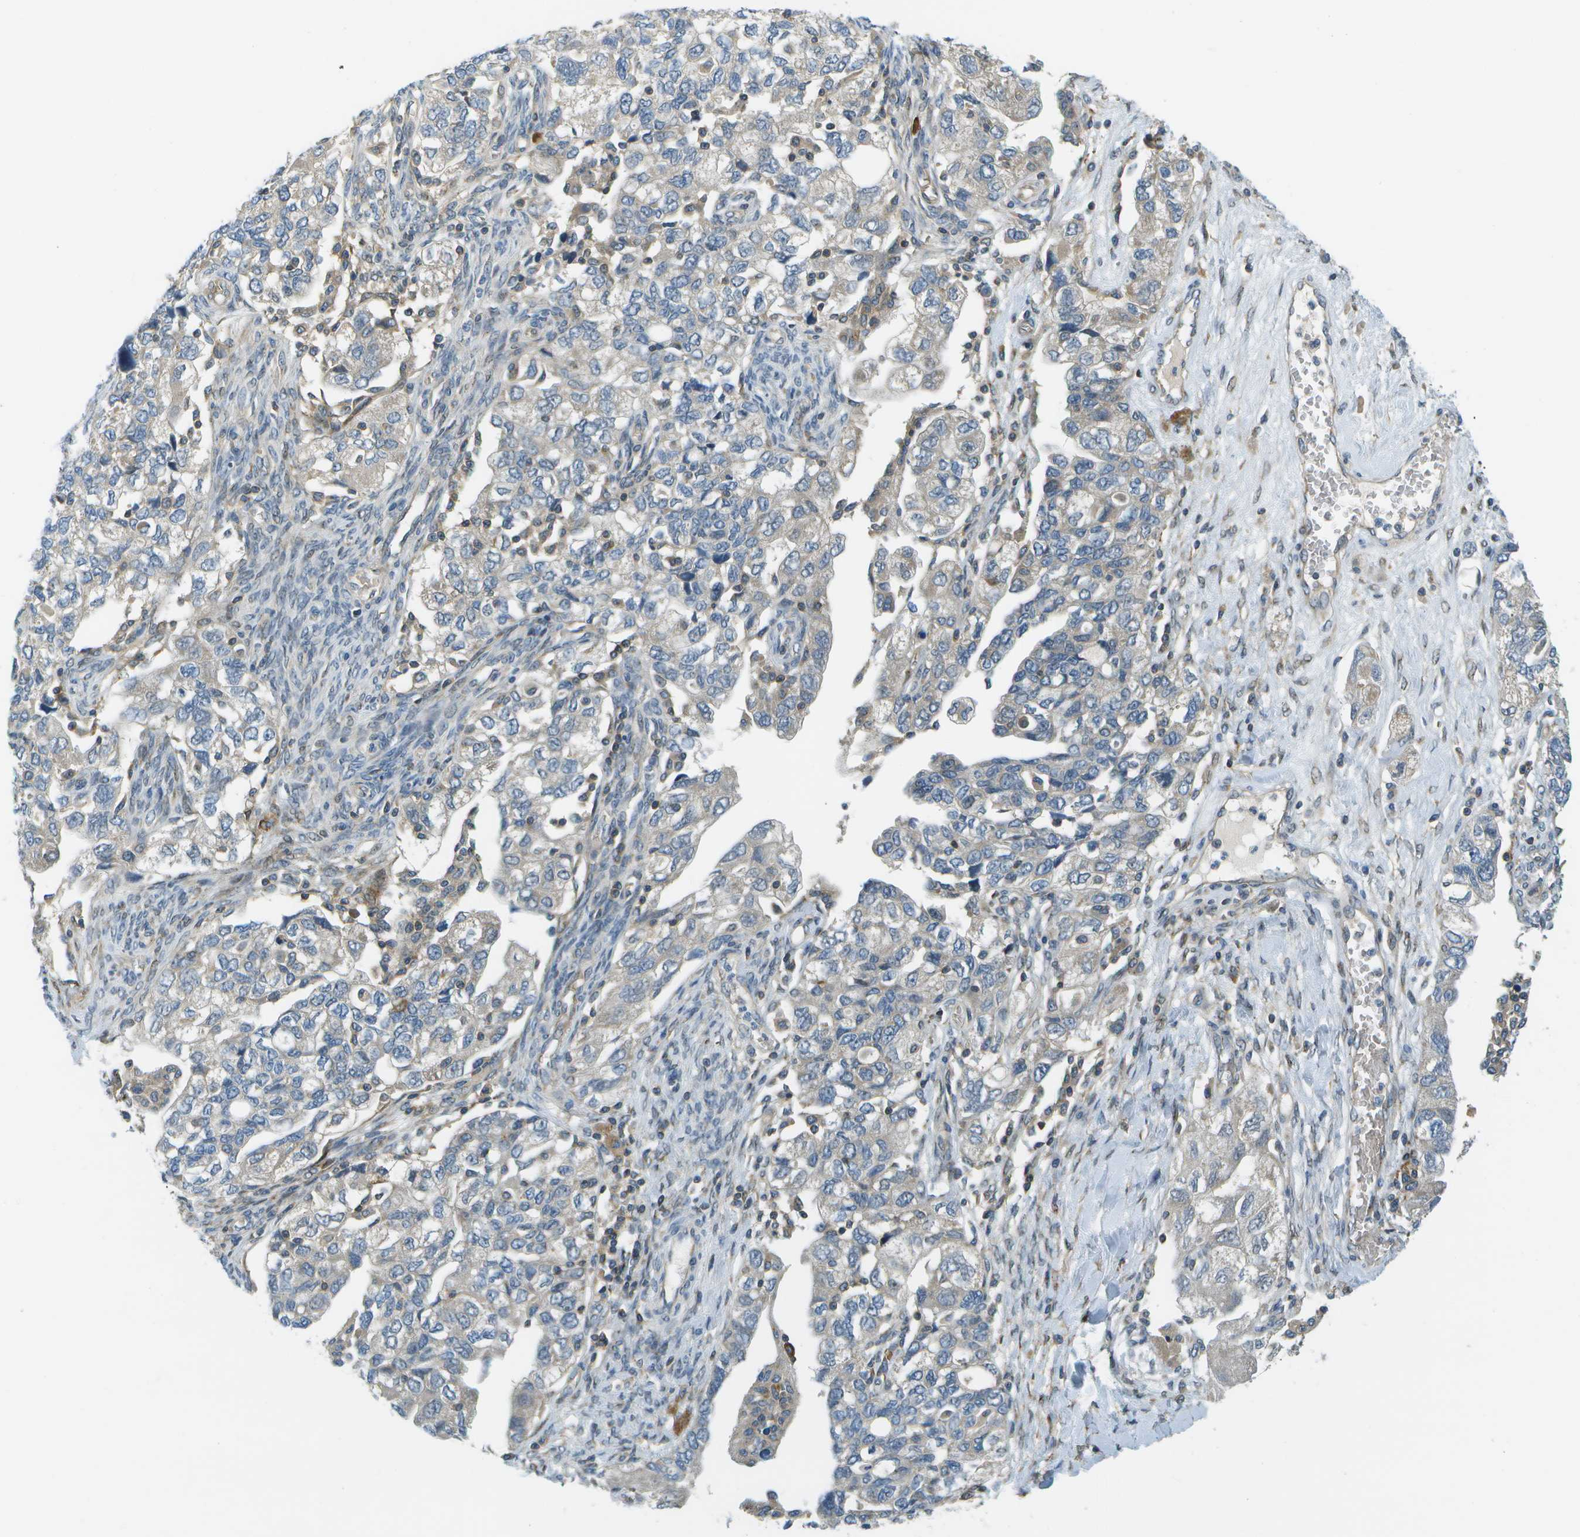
{"staining": {"intensity": "negative", "quantity": "none", "location": "none"}, "tissue": "ovarian cancer", "cell_type": "Tumor cells", "image_type": "cancer", "snomed": [{"axis": "morphology", "description": "Carcinoma, NOS"}, {"axis": "morphology", "description": "Cystadenocarcinoma, serous, NOS"}, {"axis": "topography", "description": "Ovary"}], "caption": "Ovarian serous cystadenocarcinoma stained for a protein using immunohistochemistry (IHC) displays no expression tumor cells.", "gene": "CTIF", "patient": {"sex": "female", "age": 69}}